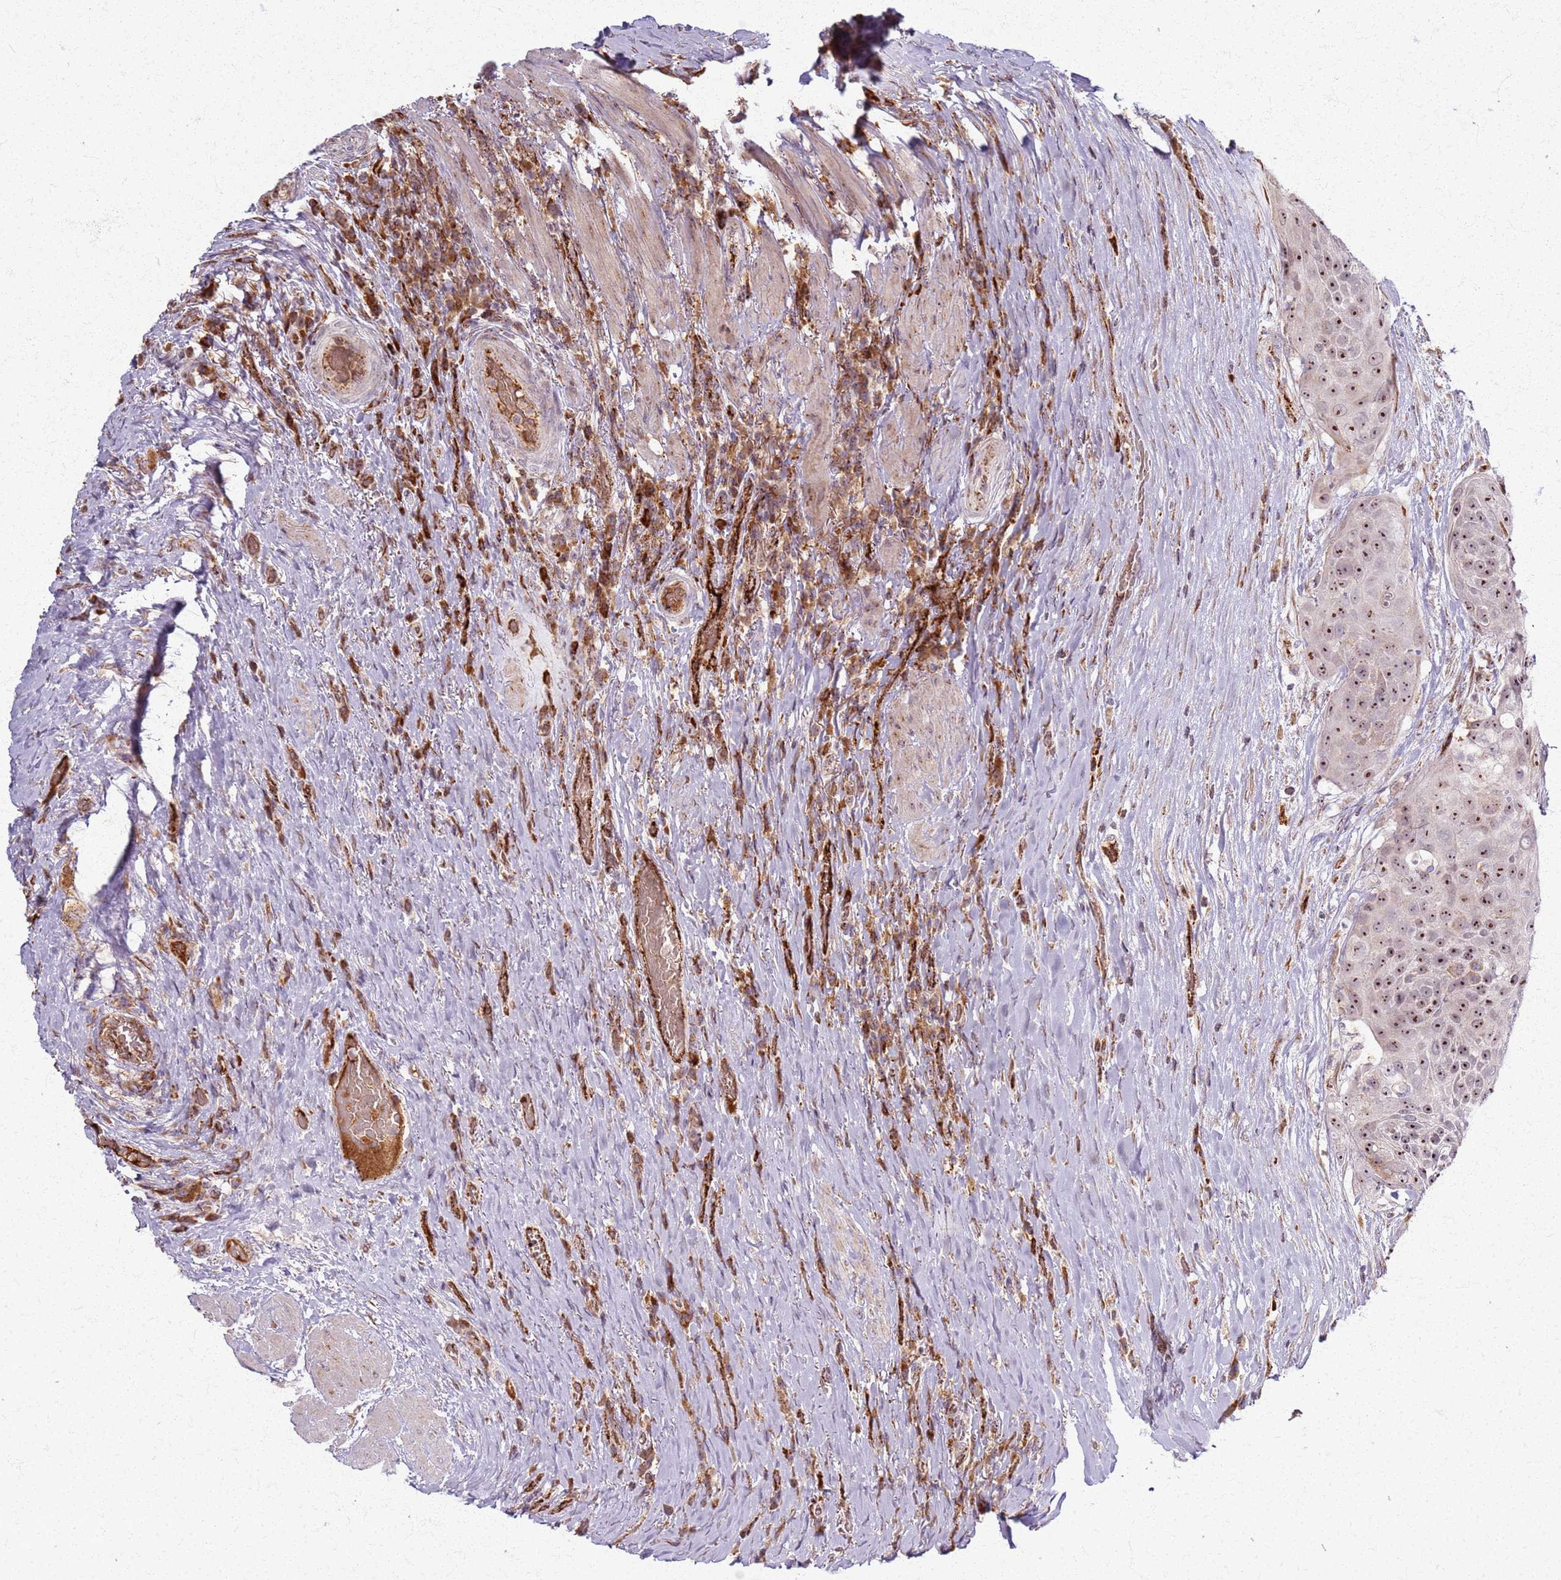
{"staining": {"intensity": "moderate", "quantity": ">75%", "location": "nuclear"}, "tissue": "urothelial cancer", "cell_type": "Tumor cells", "image_type": "cancer", "snomed": [{"axis": "morphology", "description": "Urothelial carcinoma, High grade"}, {"axis": "topography", "description": "Urinary bladder"}], "caption": "A brown stain shows moderate nuclear expression of a protein in human urothelial cancer tumor cells.", "gene": "KRI1", "patient": {"sex": "female", "age": 63}}